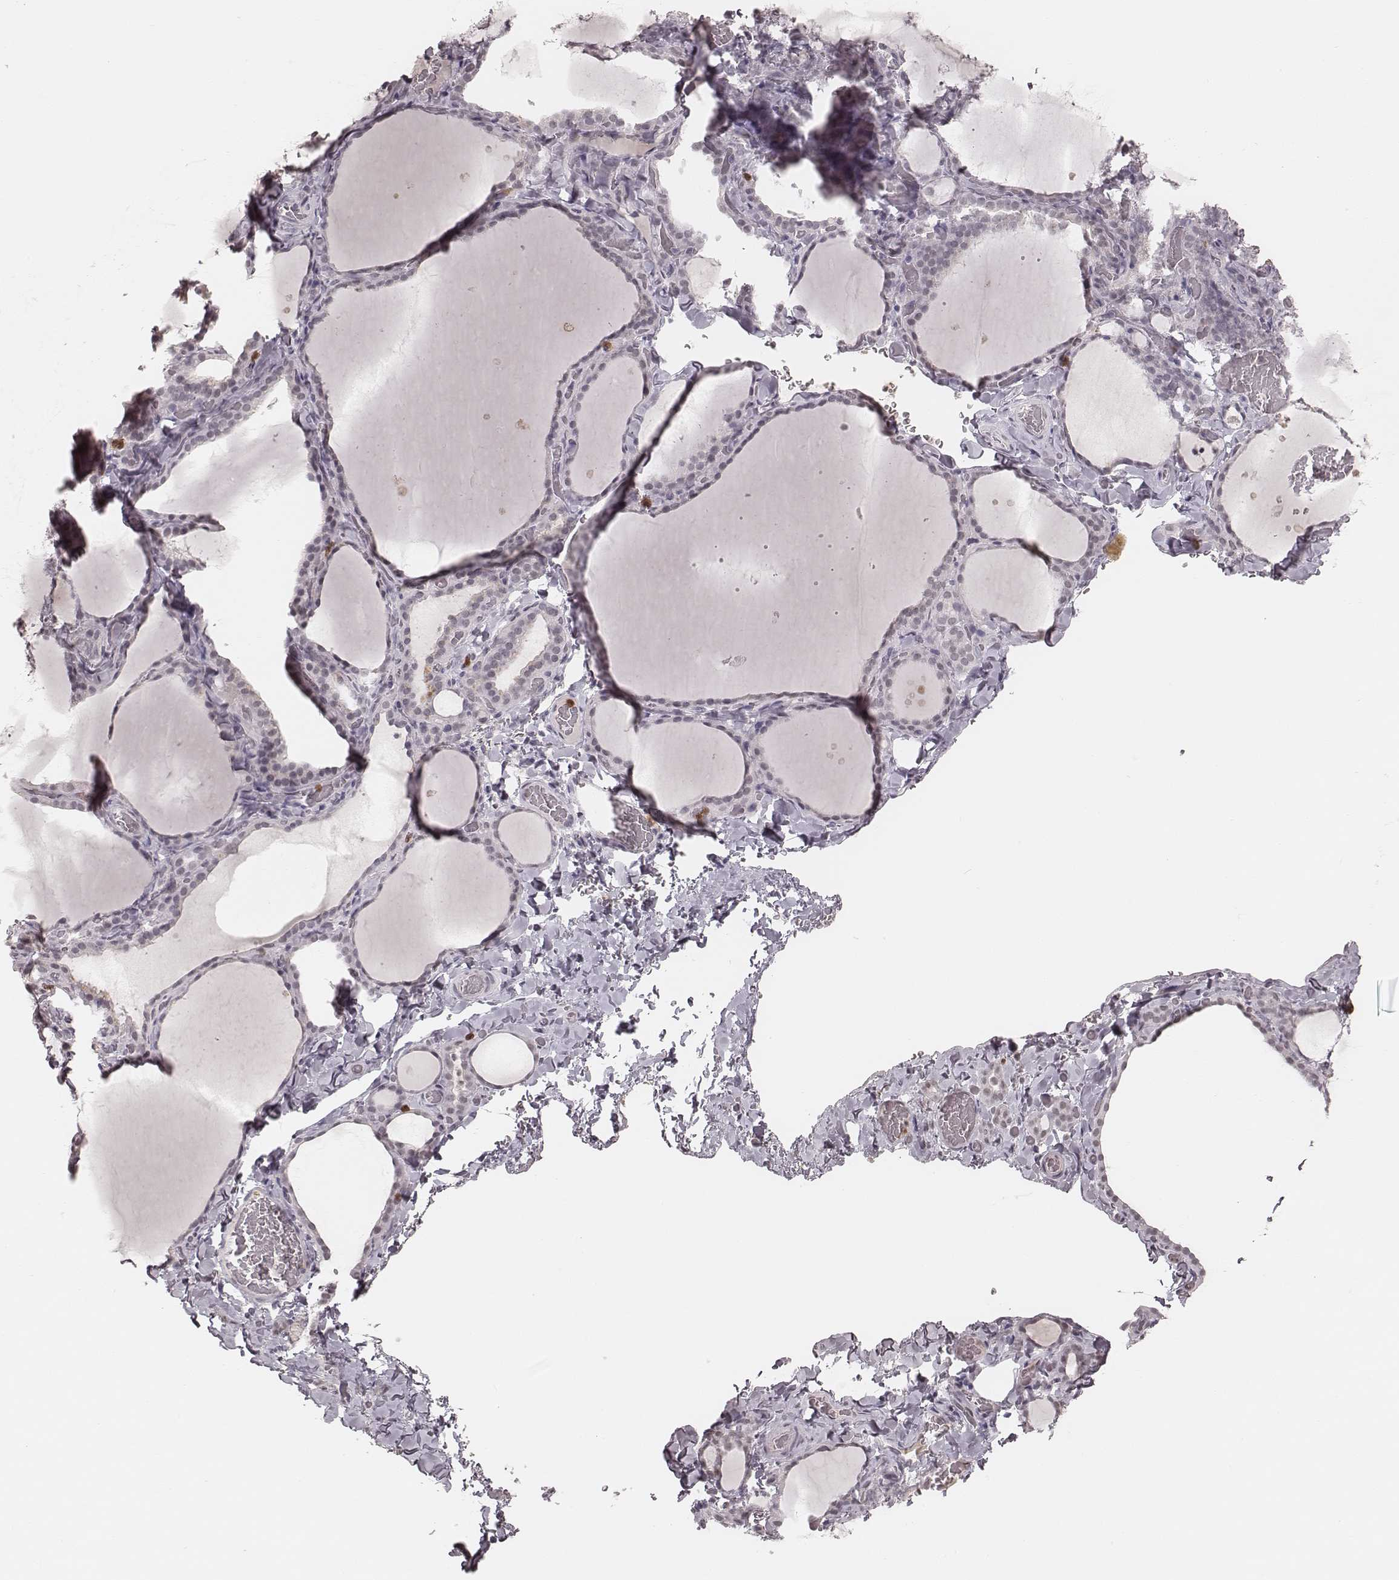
{"staining": {"intensity": "negative", "quantity": "none", "location": "none"}, "tissue": "thyroid gland", "cell_type": "Glandular cells", "image_type": "normal", "snomed": [{"axis": "morphology", "description": "Normal tissue, NOS"}, {"axis": "topography", "description": "Thyroid gland"}], "caption": "Immunohistochemistry (IHC) photomicrograph of benign thyroid gland: thyroid gland stained with DAB (3,3'-diaminobenzidine) reveals no significant protein expression in glandular cells.", "gene": "KITLG", "patient": {"sex": "female", "age": 22}}